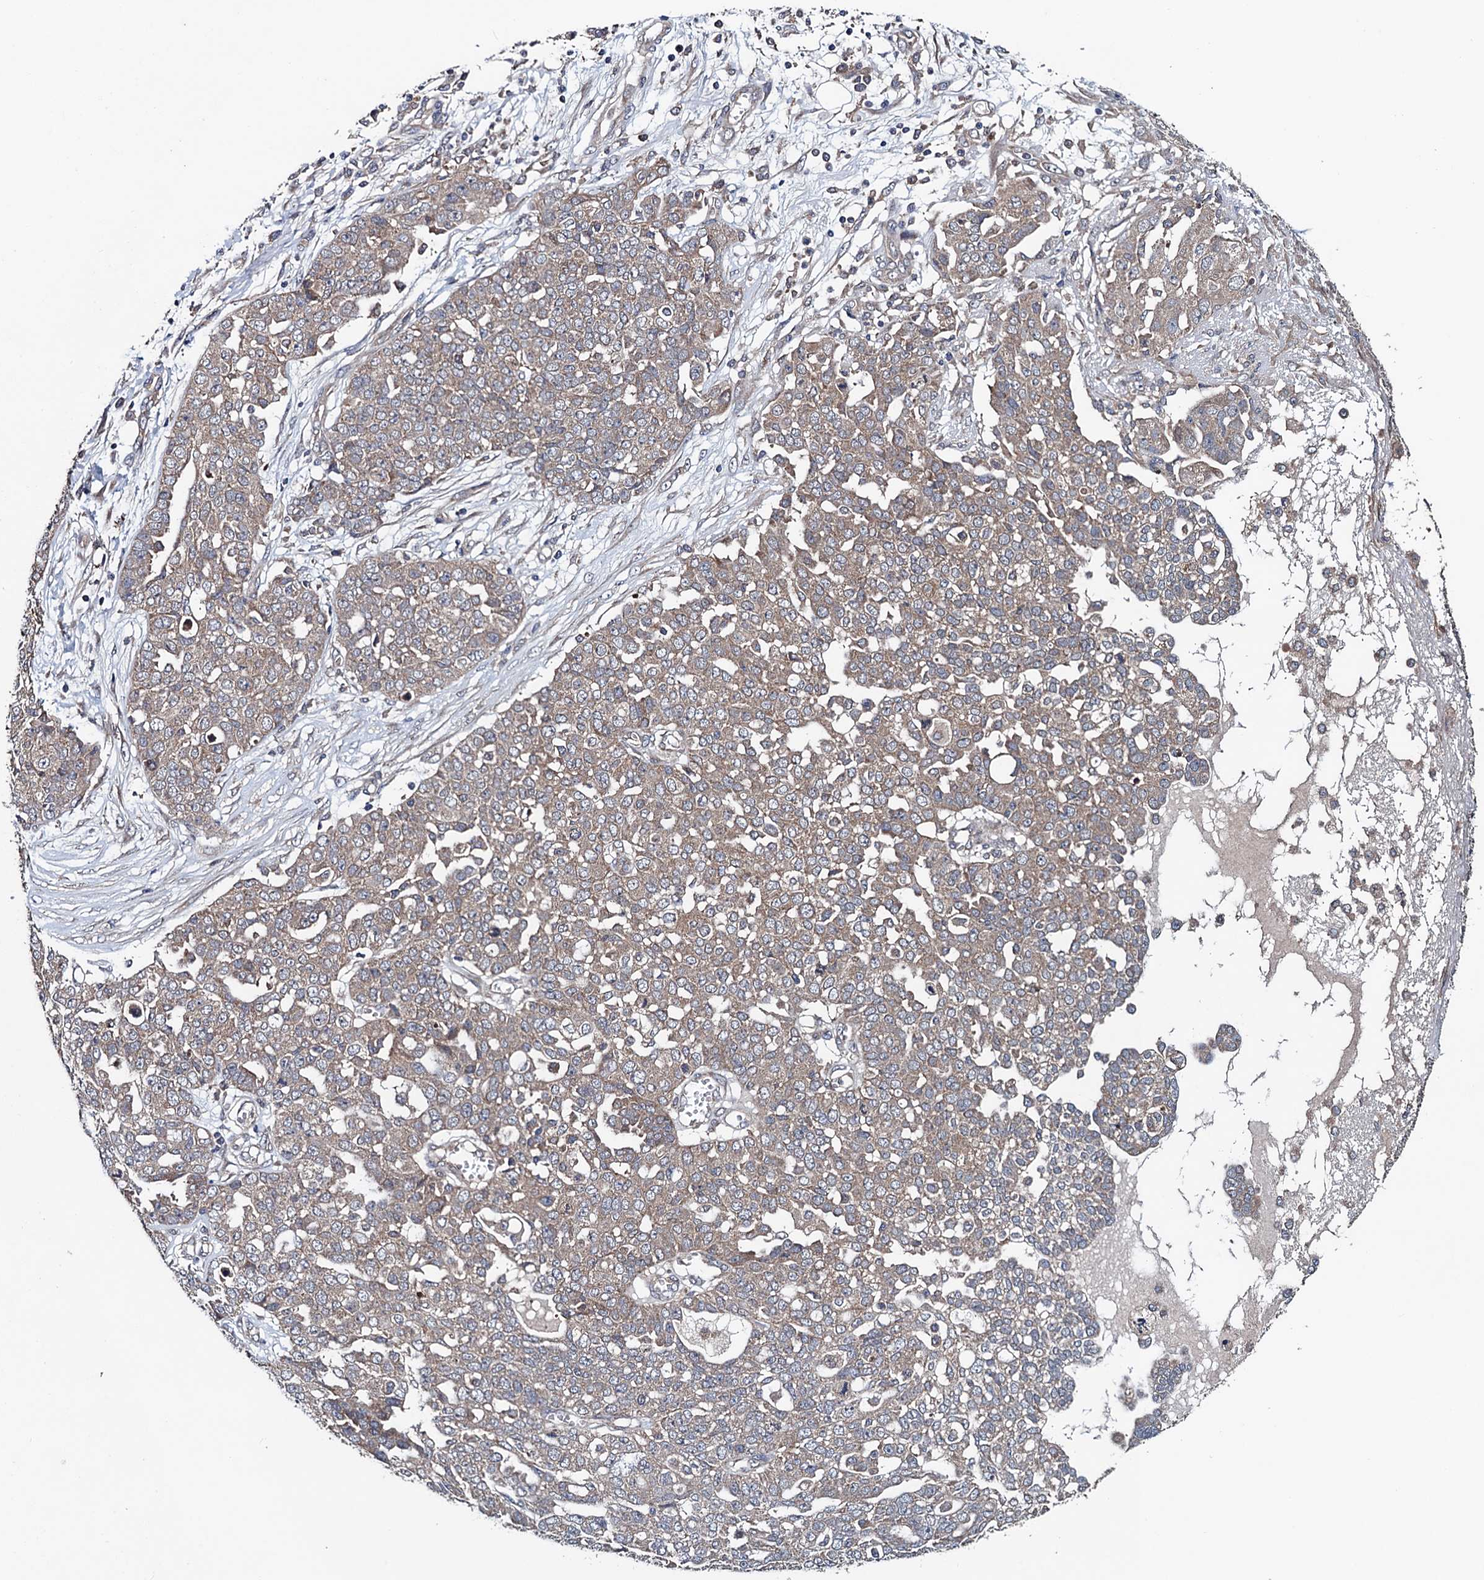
{"staining": {"intensity": "weak", "quantity": ">75%", "location": "cytoplasmic/membranous"}, "tissue": "ovarian cancer", "cell_type": "Tumor cells", "image_type": "cancer", "snomed": [{"axis": "morphology", "description": "Cystadenocarcinoma, serous, NOS"}, {"axis": "topography", "description": "Soft tissue"}, {"axis": "topography", "description": "Ovary"}], "caption": "IHC histopathology image of human ovarian cancer stained for a protein (brown), which exhibits low levels of weak cytoplasmic/membranous staining in about >75% of tumor cells.", "gene": "BLTP3B", "patient": {"sex": "female", "age": 57}}